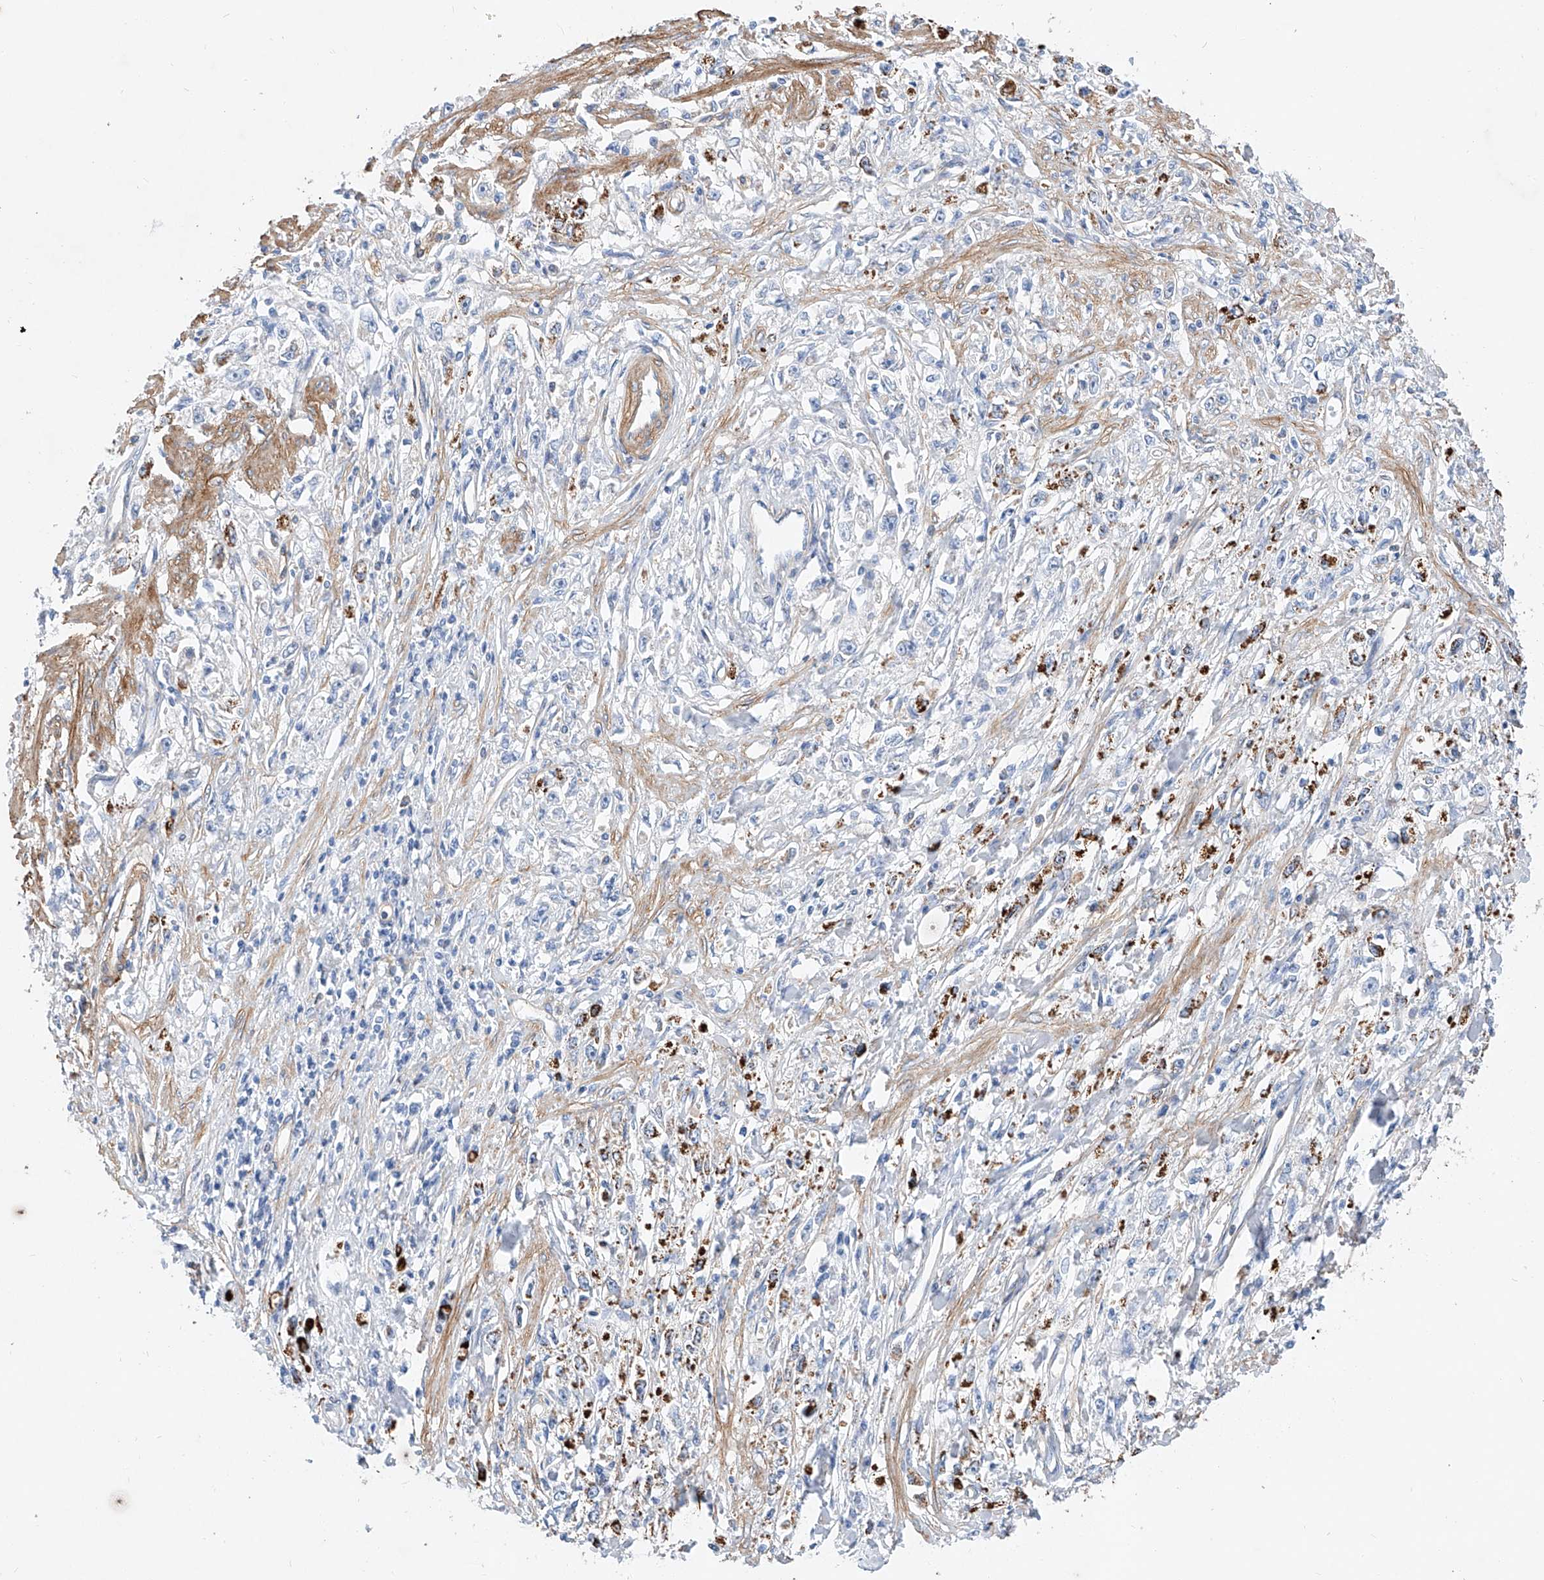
{"staining": {"intensity": "strong", "quantity": "25%-75%", "location": "cytoplasmic/membranous"}, "tissue": "stomach cancer", "cell_type": "Tumor cells", "image_type": "cancer", "snomed": [{"axis": "morphology", "description": "Adenocarcinoma, NOS"}, {"axis": "topography", "description": "Stomach"}], "caption": "Stomach cancer stained for a protein (brown) exhibits strong cytoplasmic/membranous positive staining in approximately 25%-75% of tumor cells.", "gene": "TAS2R60", "patient": {"sex": "female", "age": 59}}